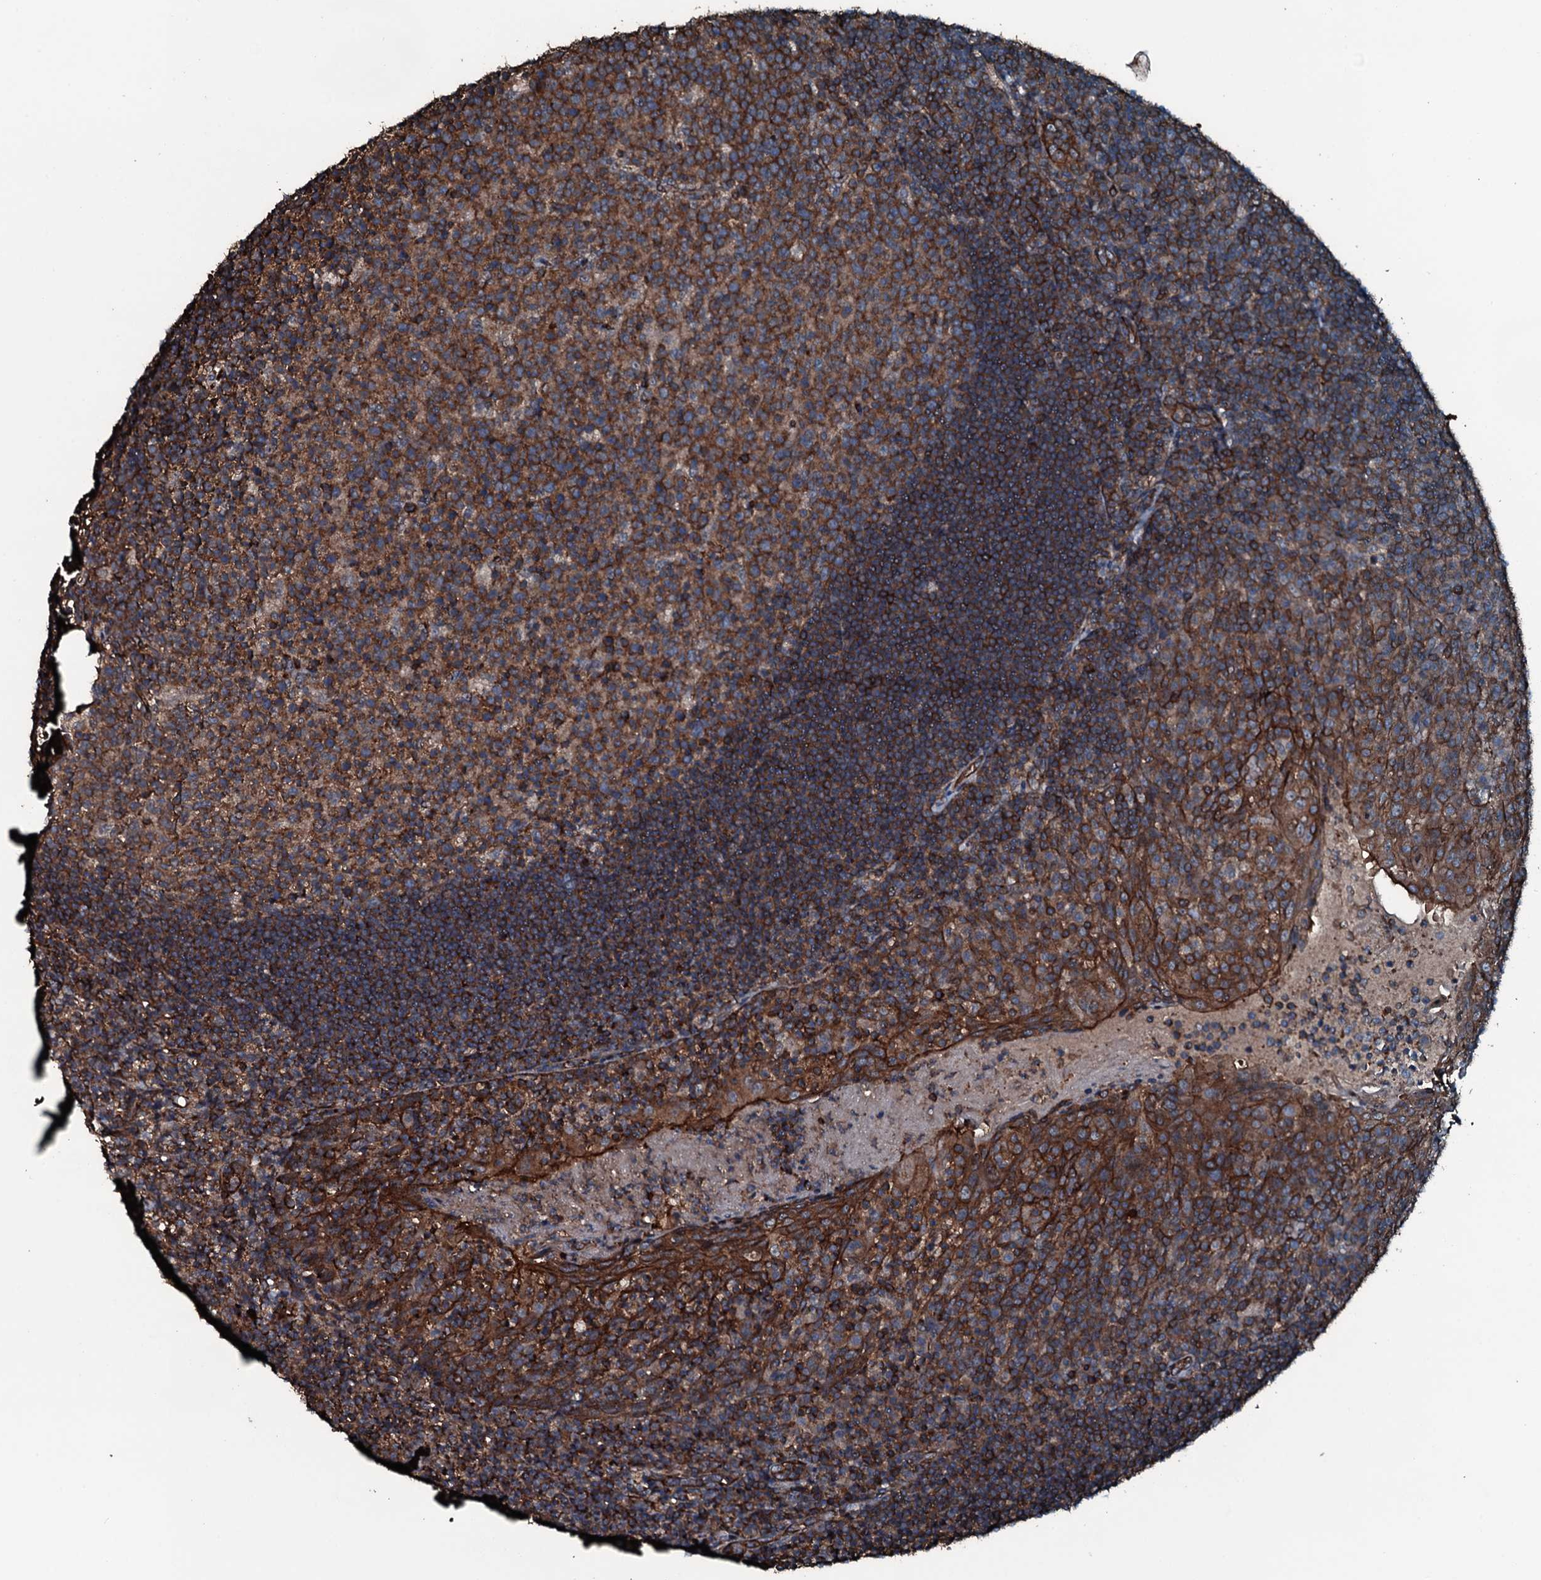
{"staining": {"intensity": "moderate", "quantity": "25%-75%", "location": "cytoplasmic/membranous"}, "tissue": "tonsil", "cell_type": "Germinal center cells", "image_type": "normal", "snomed": [{"axis": "morphology", "description": "Normal tissue, NOS"}, {"axis": "topography", "description": "Tonsil"}], "caption": "A medium amount of moderate cytoplasmic/membranous expression is identified in about 25%-75% of germinal center cells in normal tonsil.", "gene": "SLC25A38", "patient": {"sex": "female", "age": 10}}